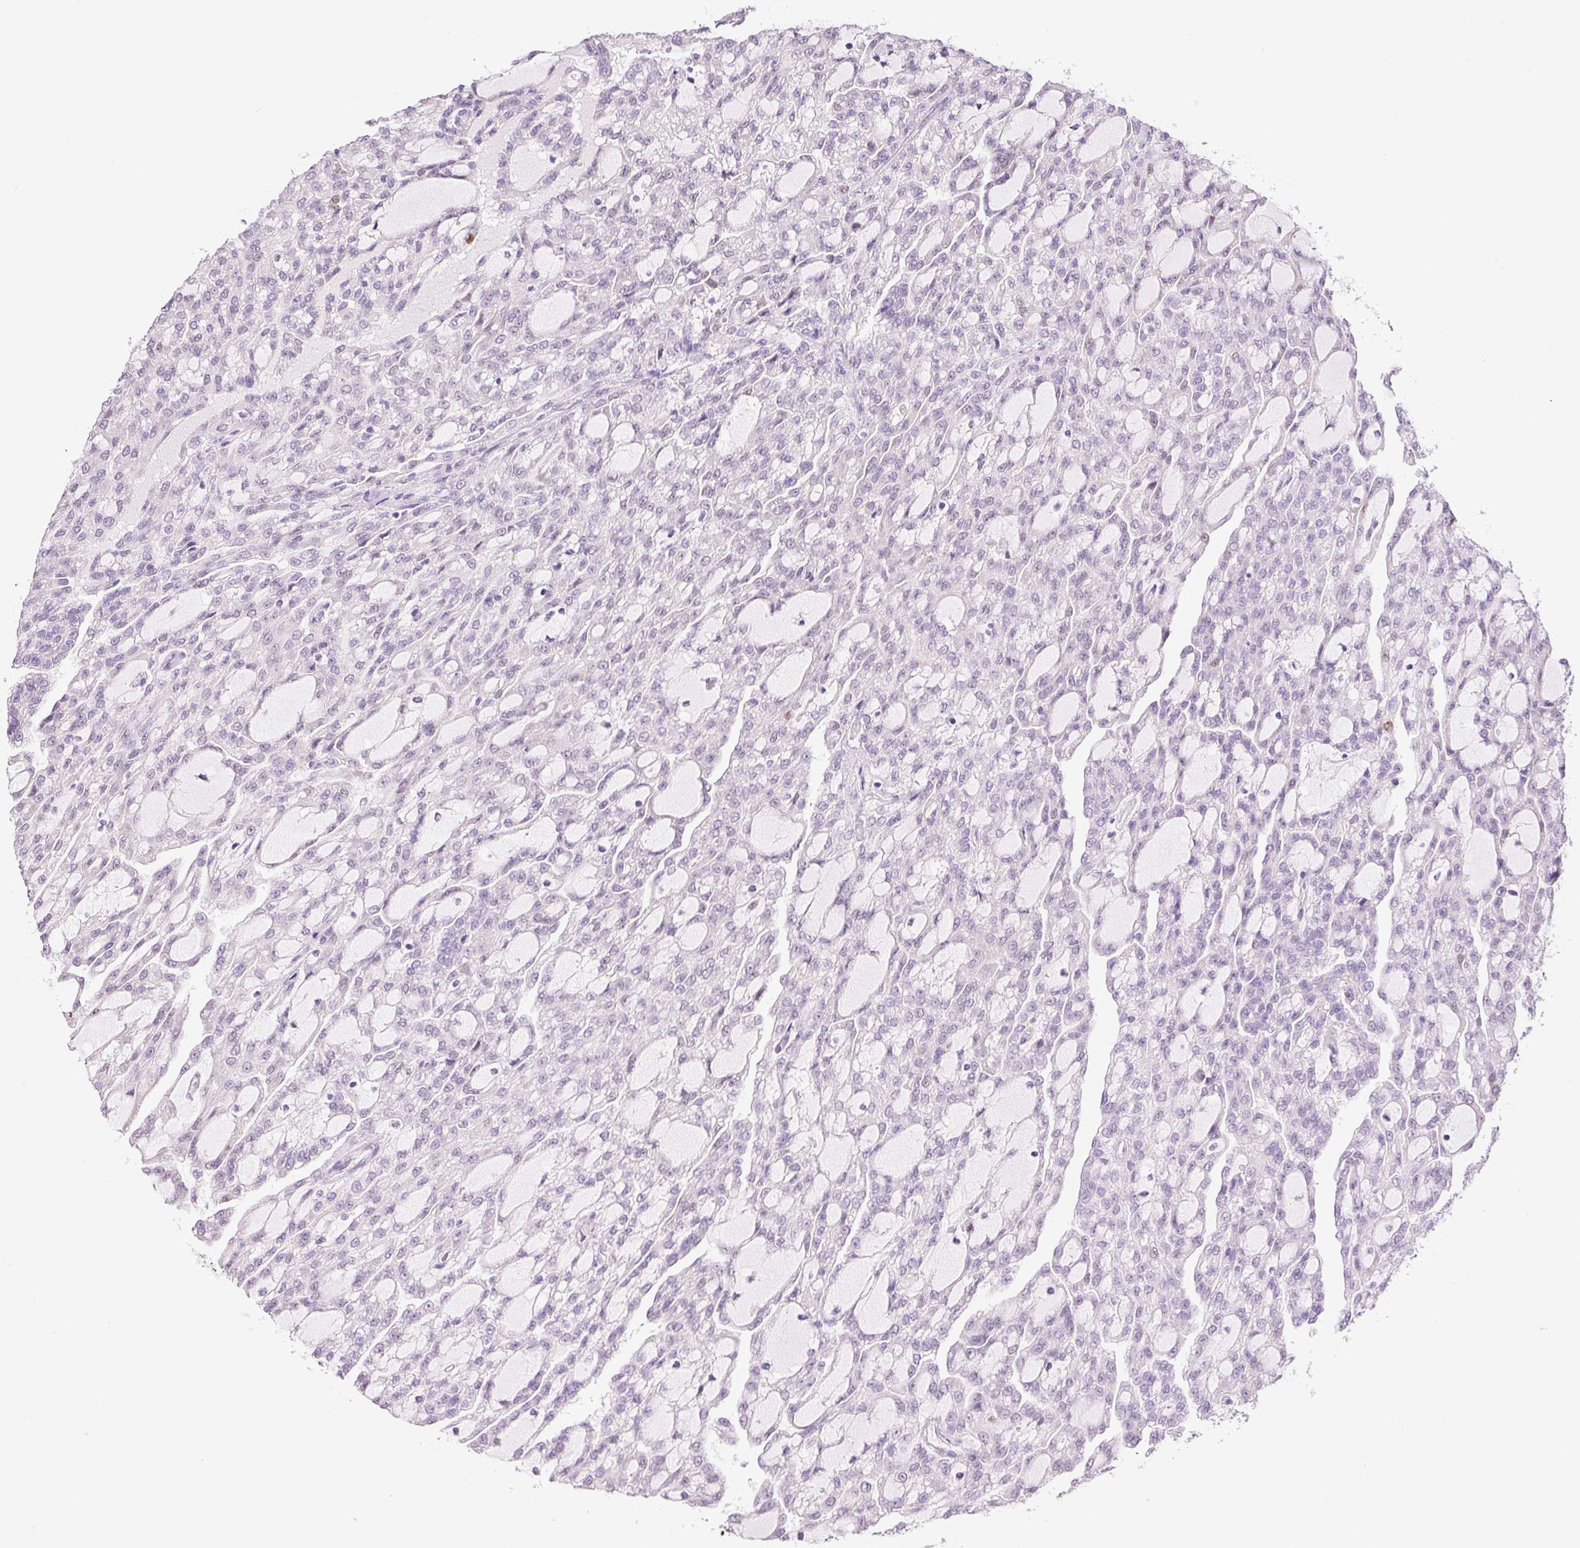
{"staining": {"intensity": "moderate", "quantity": "<25%", "location": "nuclear"}, "tissue": "renal cancer", "cell_type": "Tumor cells", "image_type": "cancer", "snomed": [{"axis": "morphology", "description": "Adenocarcinoma, NOS"}, {"axis": "topography", "description": "Kidney"}], "caption": "Adenocarcinoma (renal) tissue displays moderate nuclear positivity in about <25% of tumor cells, visualized by immunohistochemistry.", "gene": "KPNA2", "patient": {"sex": "male", "age": 63}}